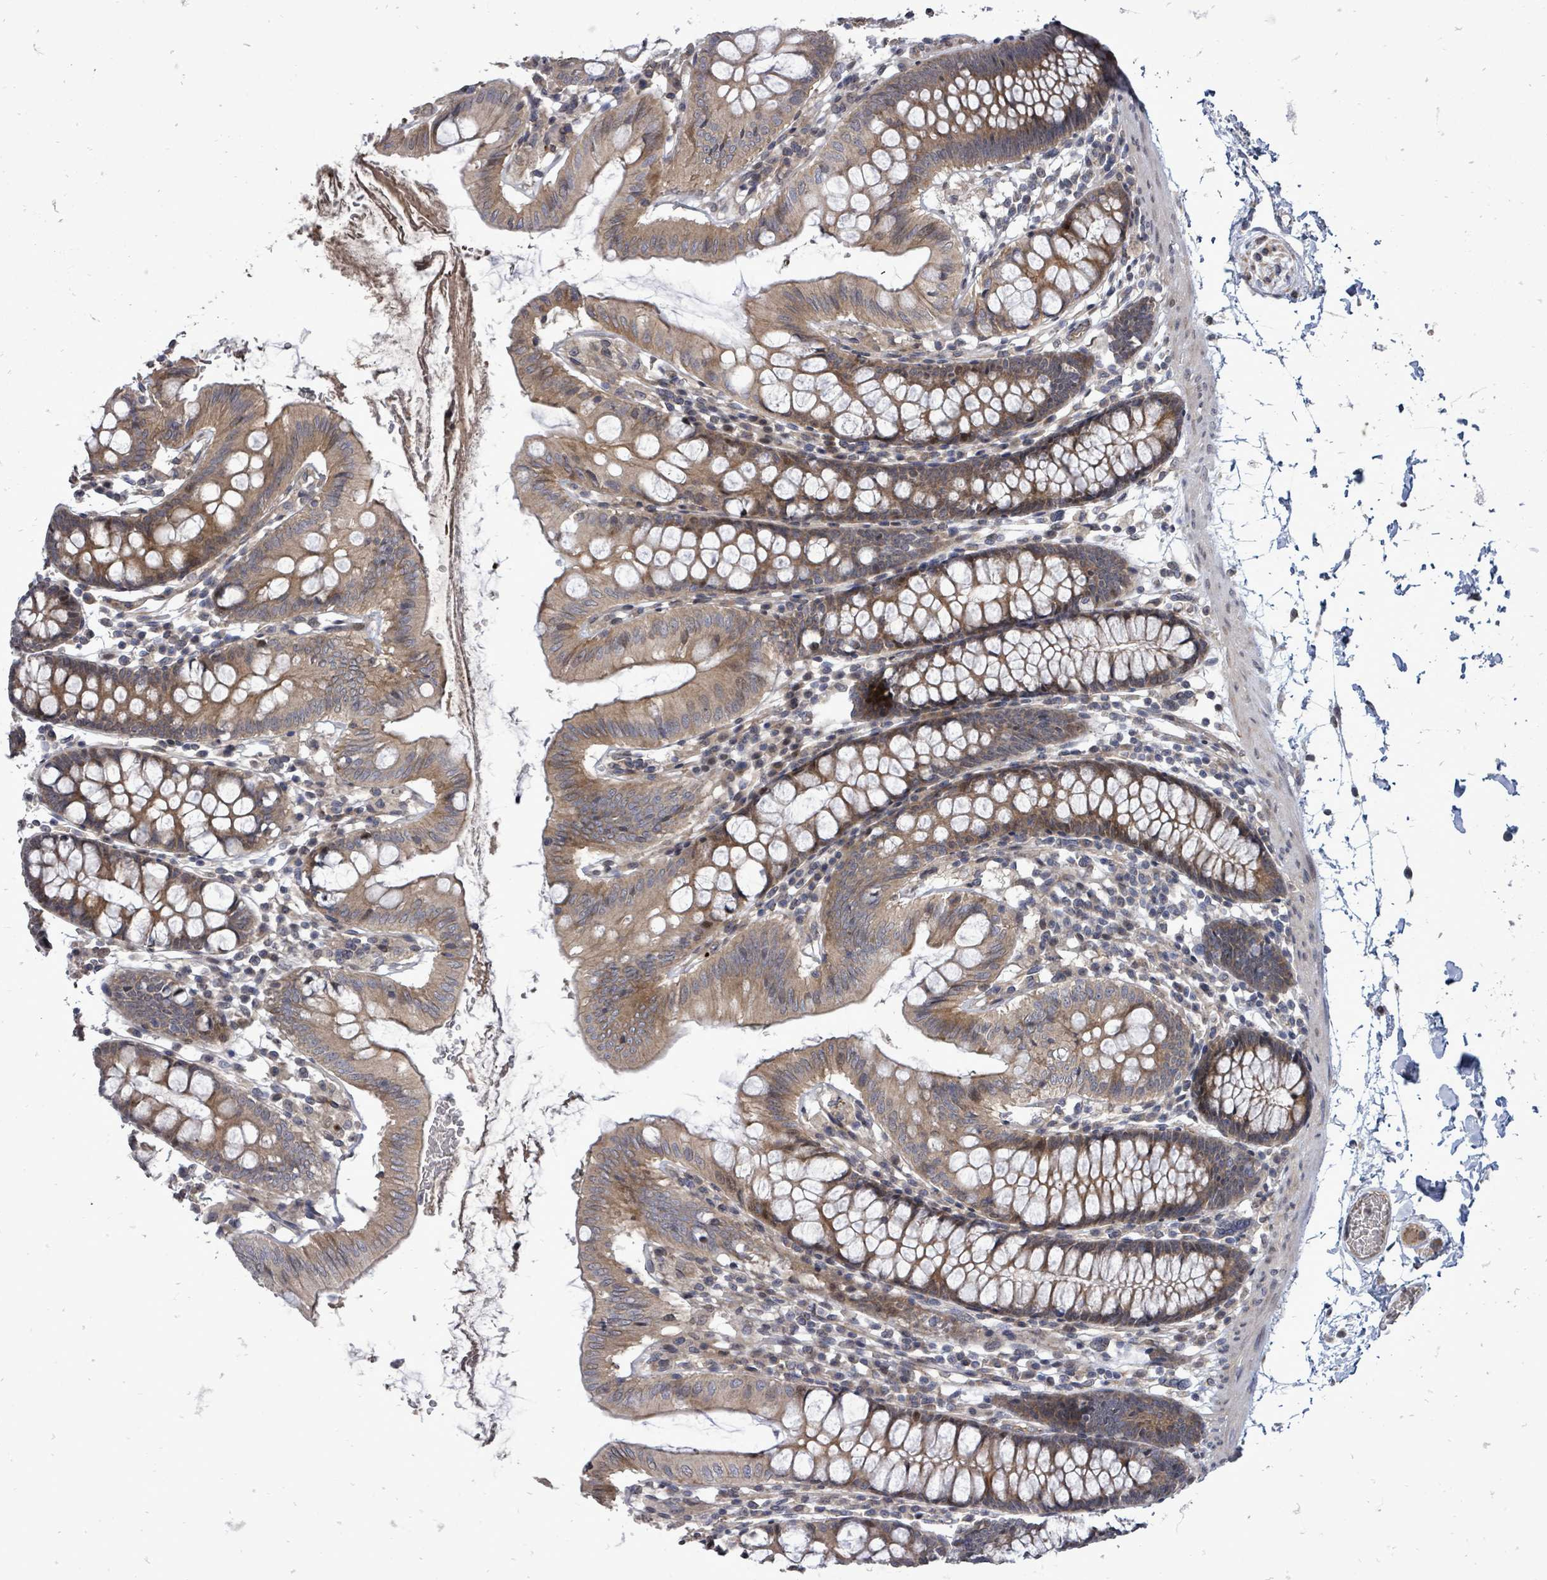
{"staining": {"intensity": "weak", "quantity": "25%-75%", "location": "cytoplasmic/membranous"}, "tissue": "colon", "cell_type": "Endothelial cells", "image_type": "normal", "snomed": [{"axis": "morphology", "description": "Normal tissue, NOS"}, {"axis": "topography", "description": "Colon"}], "caption": "Protein analysis of unremarkable colon displays weak cytoplasmic/membranous staining in about 25%-75% of endothelial cells.", "gene": "RALGAPB", "patient": {"sex": "male", "age": 75}}